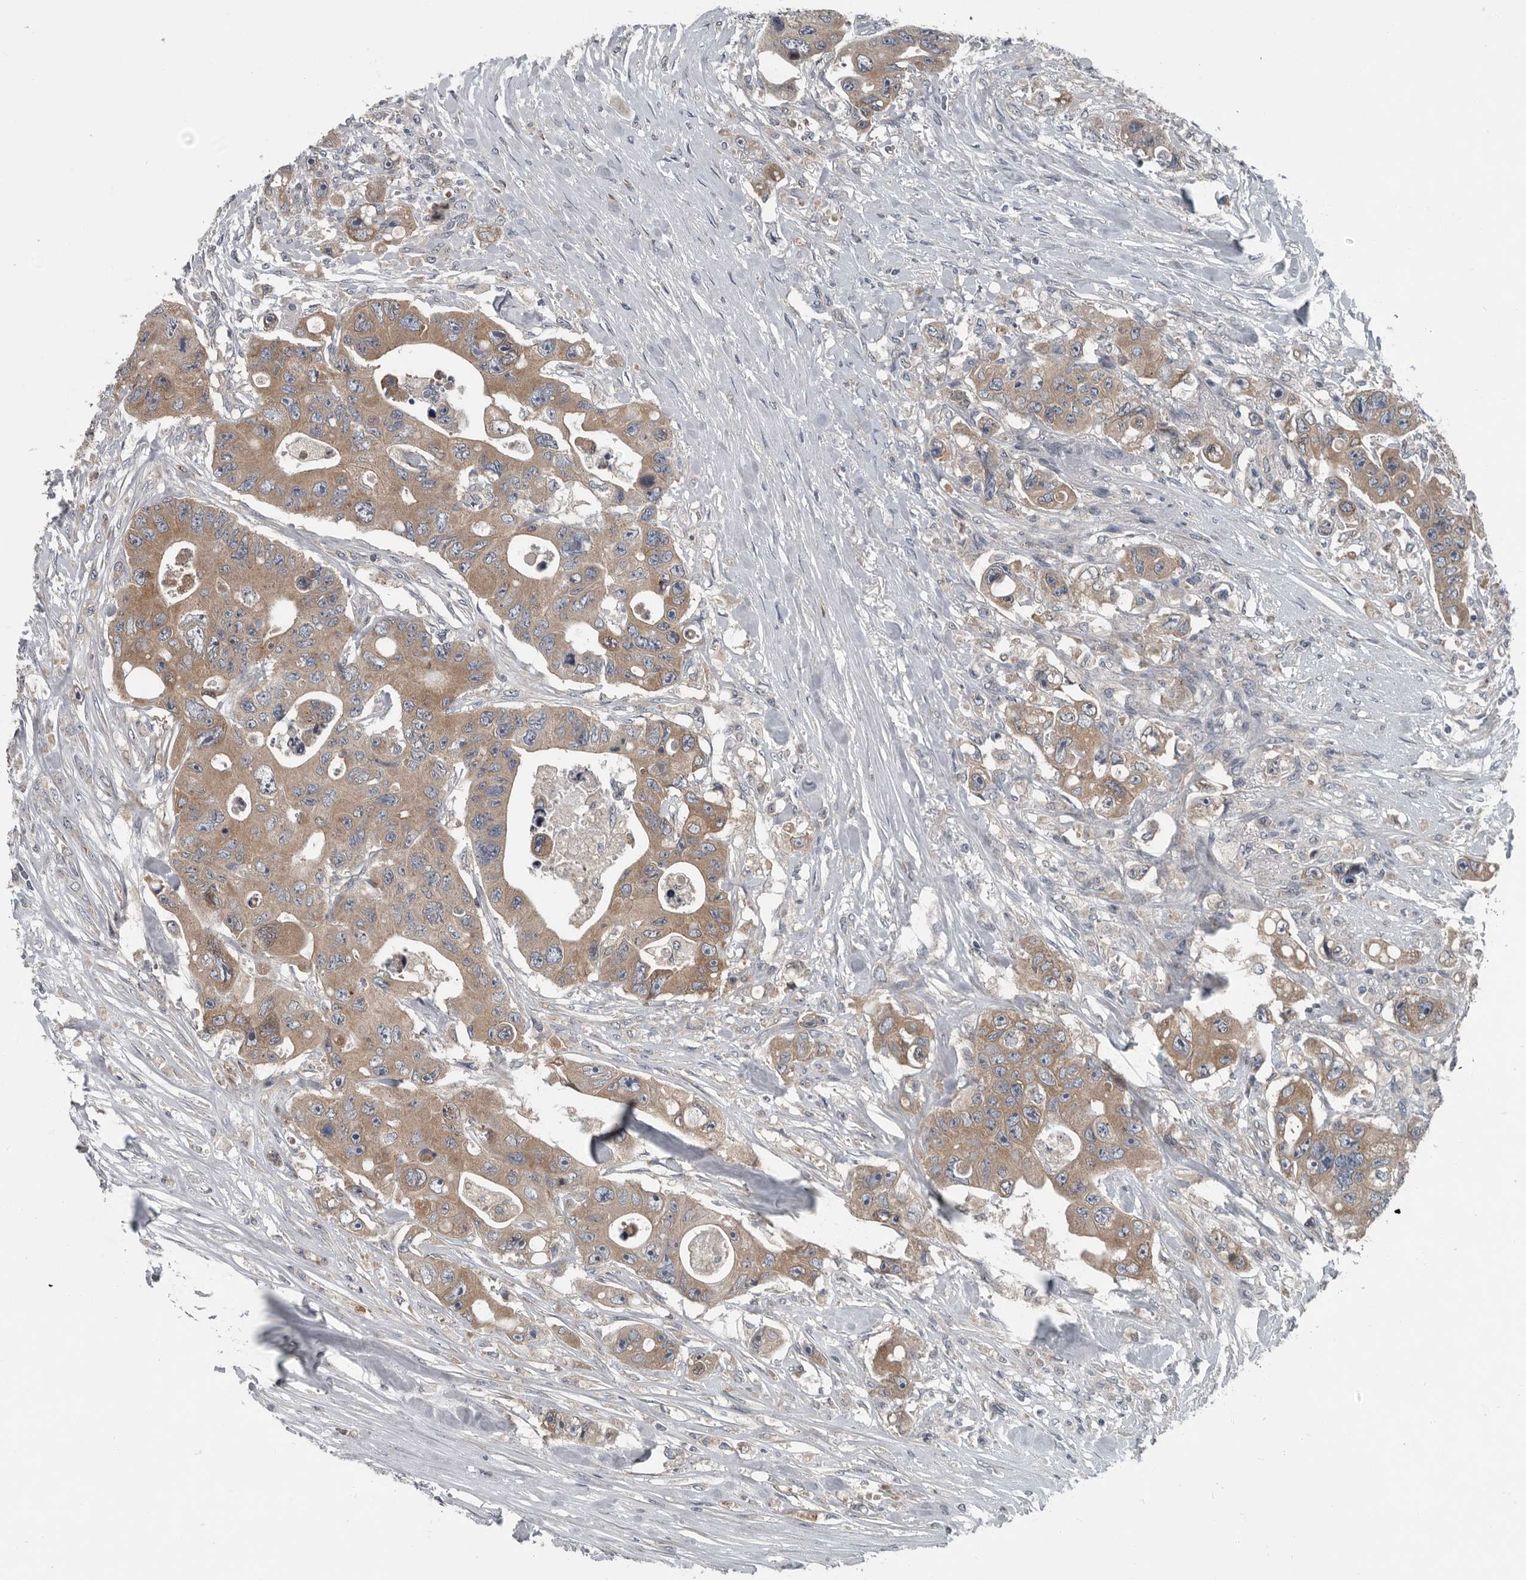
{"staining": {"intensity": "moderate", "quantity": ">75%", "location": "cytoplasmic/membranous"}, "tissue": "colorectal cancer", "cell_type": "Tumor cells", "image_type": "cancer", "snomed": [{"axis": "morphology", "description": "Adenocarcinoma, NOS"}, {"axis": "topography", "description": "Colon"}], "caption": "DAB (3,3'-diaminobenzidine) immunohistochemical staining of adenocarcinoma (colorectal) shows moderate cytoplasmic/membranous protein staining in approximately >75% of tumor cells.", "gene": "TMEM199", "patient": {"sex": "female", "age": 46}}